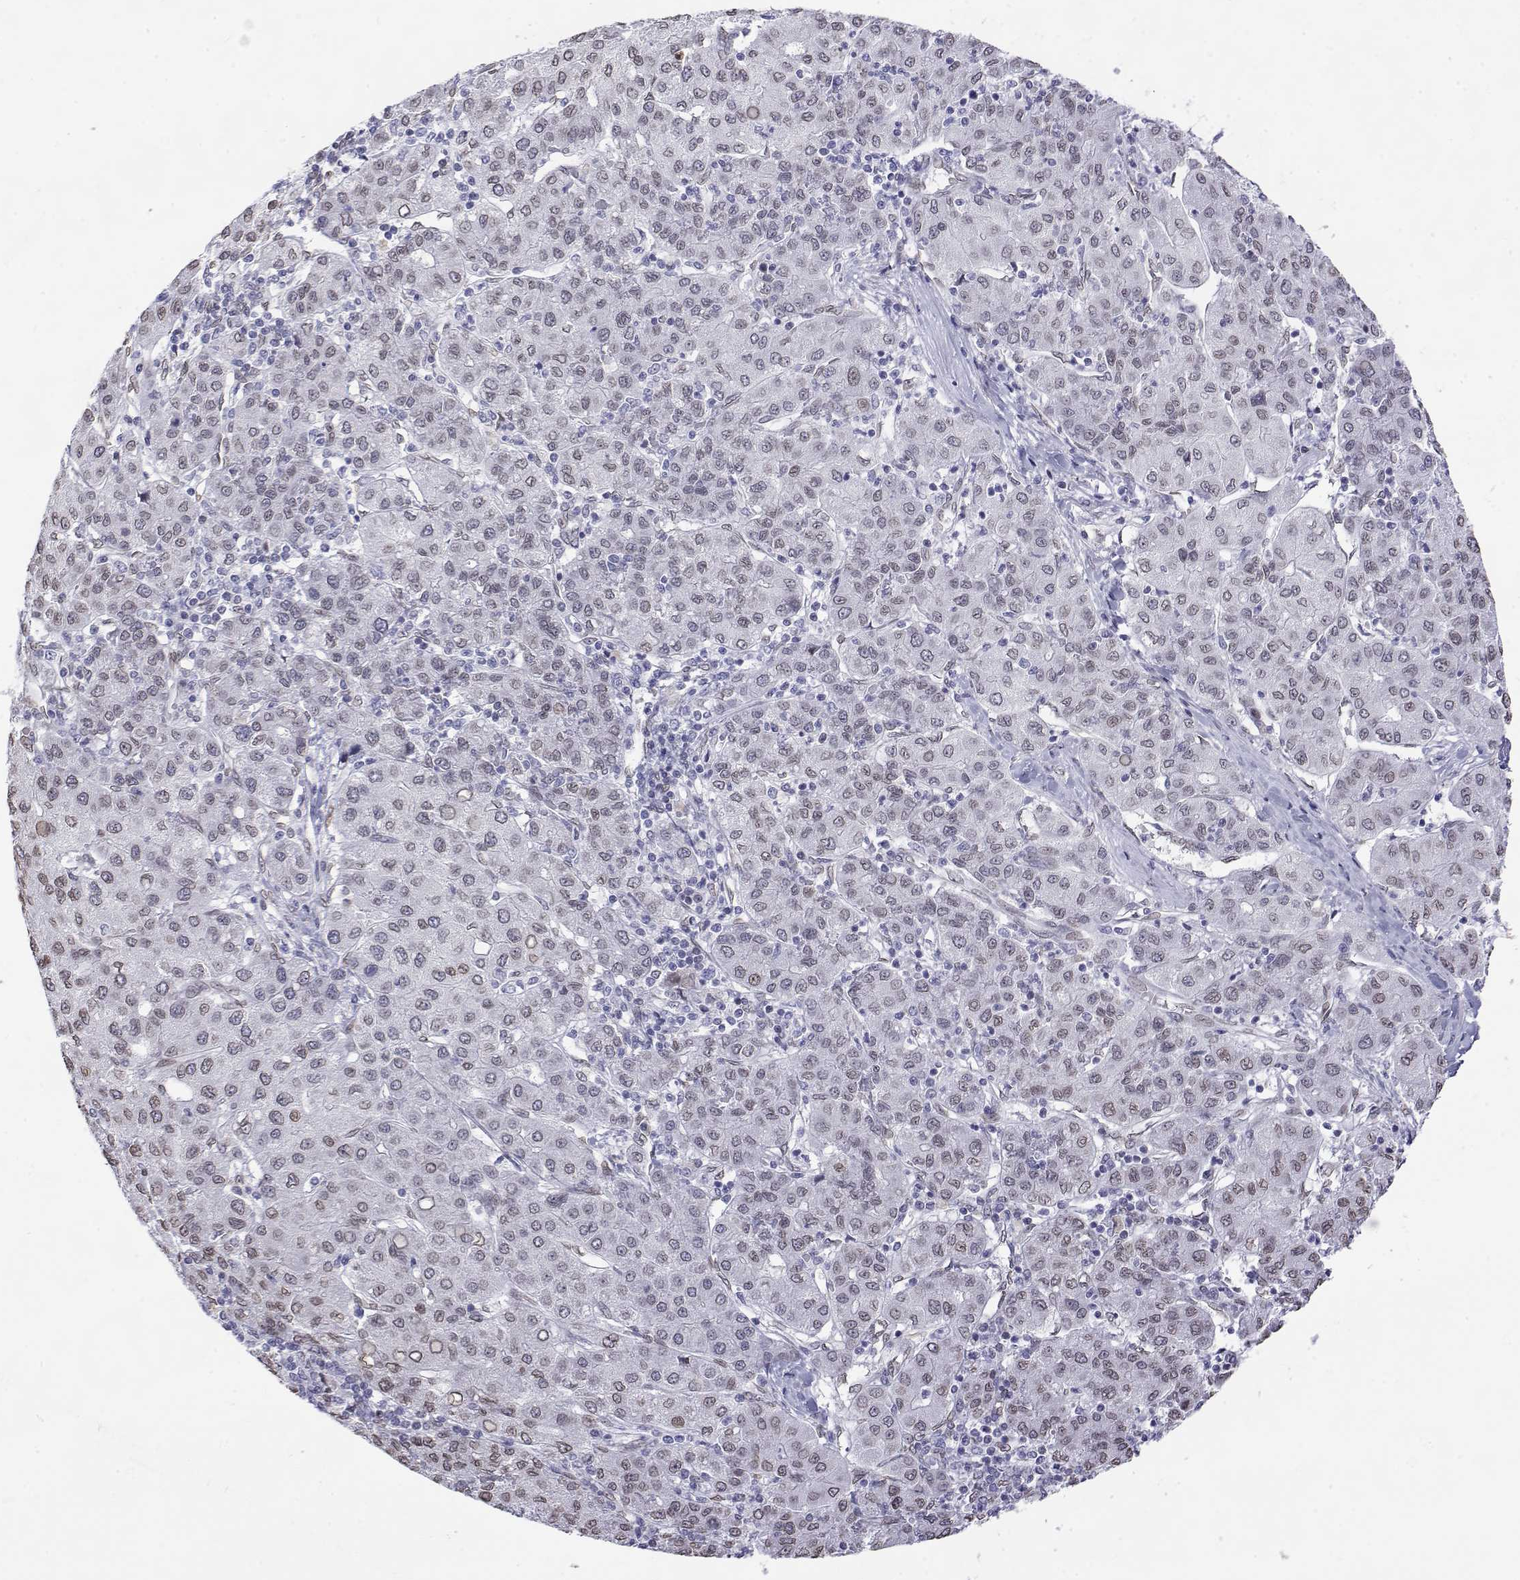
{"staining": {"intensity": "weak", "quantity": "<25%", "location": "nuclear"}, "tissue": "liver cancer", "cell_type": "Tumor cells", "image_type": "cancer", "snomed": [{"axis": "morphology", "description": "Carcinoma, Hepatocellular, NOS"}, {"axis": "topography", "description": "Liver"}], "caption": "IHC photomicrograph of neoplastic tissue: human hepatocellular carcinoma (liver) stained with DAB (3,3'-diaminobenzidine) demonstrates no significant protein staining in tumor cells.", "gene": "ZNF532", "patient": {"sex": "male", "age": 65}}